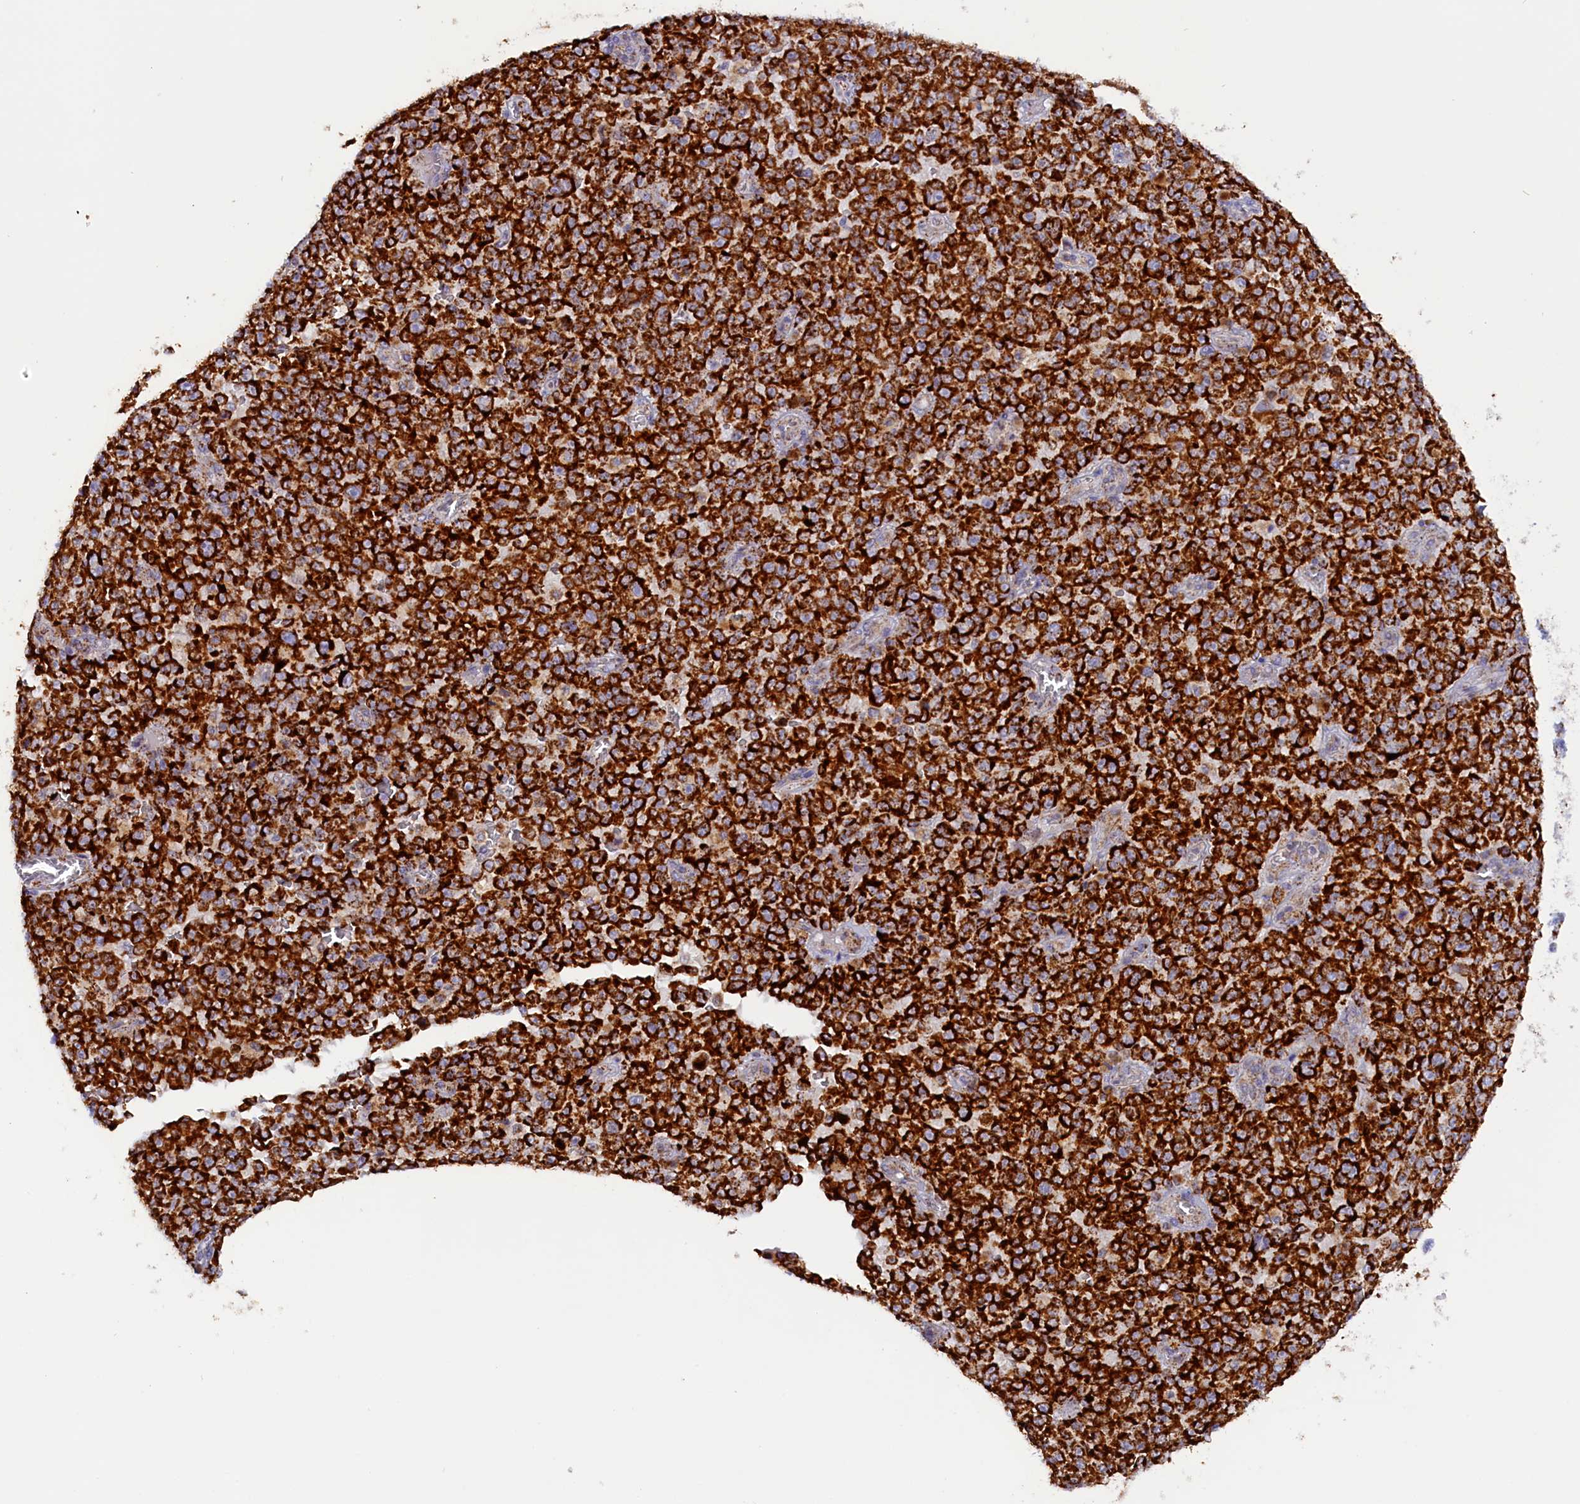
{"staining": {"intensity": "strong", "quantity": ">75%", "location": "cytoplasmic/membranous"}, "tissue": "melanoma", "cell_type": "Tumor cells", "image_type": "cancer", "snomed": [{"axis": "morphology", "description": "Malignant melanoma, NOS"}, {"axis": "topography", "description": "Skin"}], "caption": "Immunohistochemistry of human malignant melanoma demonstrates high levels of strong cytoplasmic/membranous positivity in about >75% of tumor cells. The staining is performed using DAB (3,3'-diaminobenzidine) brown chromogen to label protein expression. The nuclei are counter-stained blue using hematoxylin.", "gene": "AKTIP", "patient": {"sex": "female", "age": 82}}